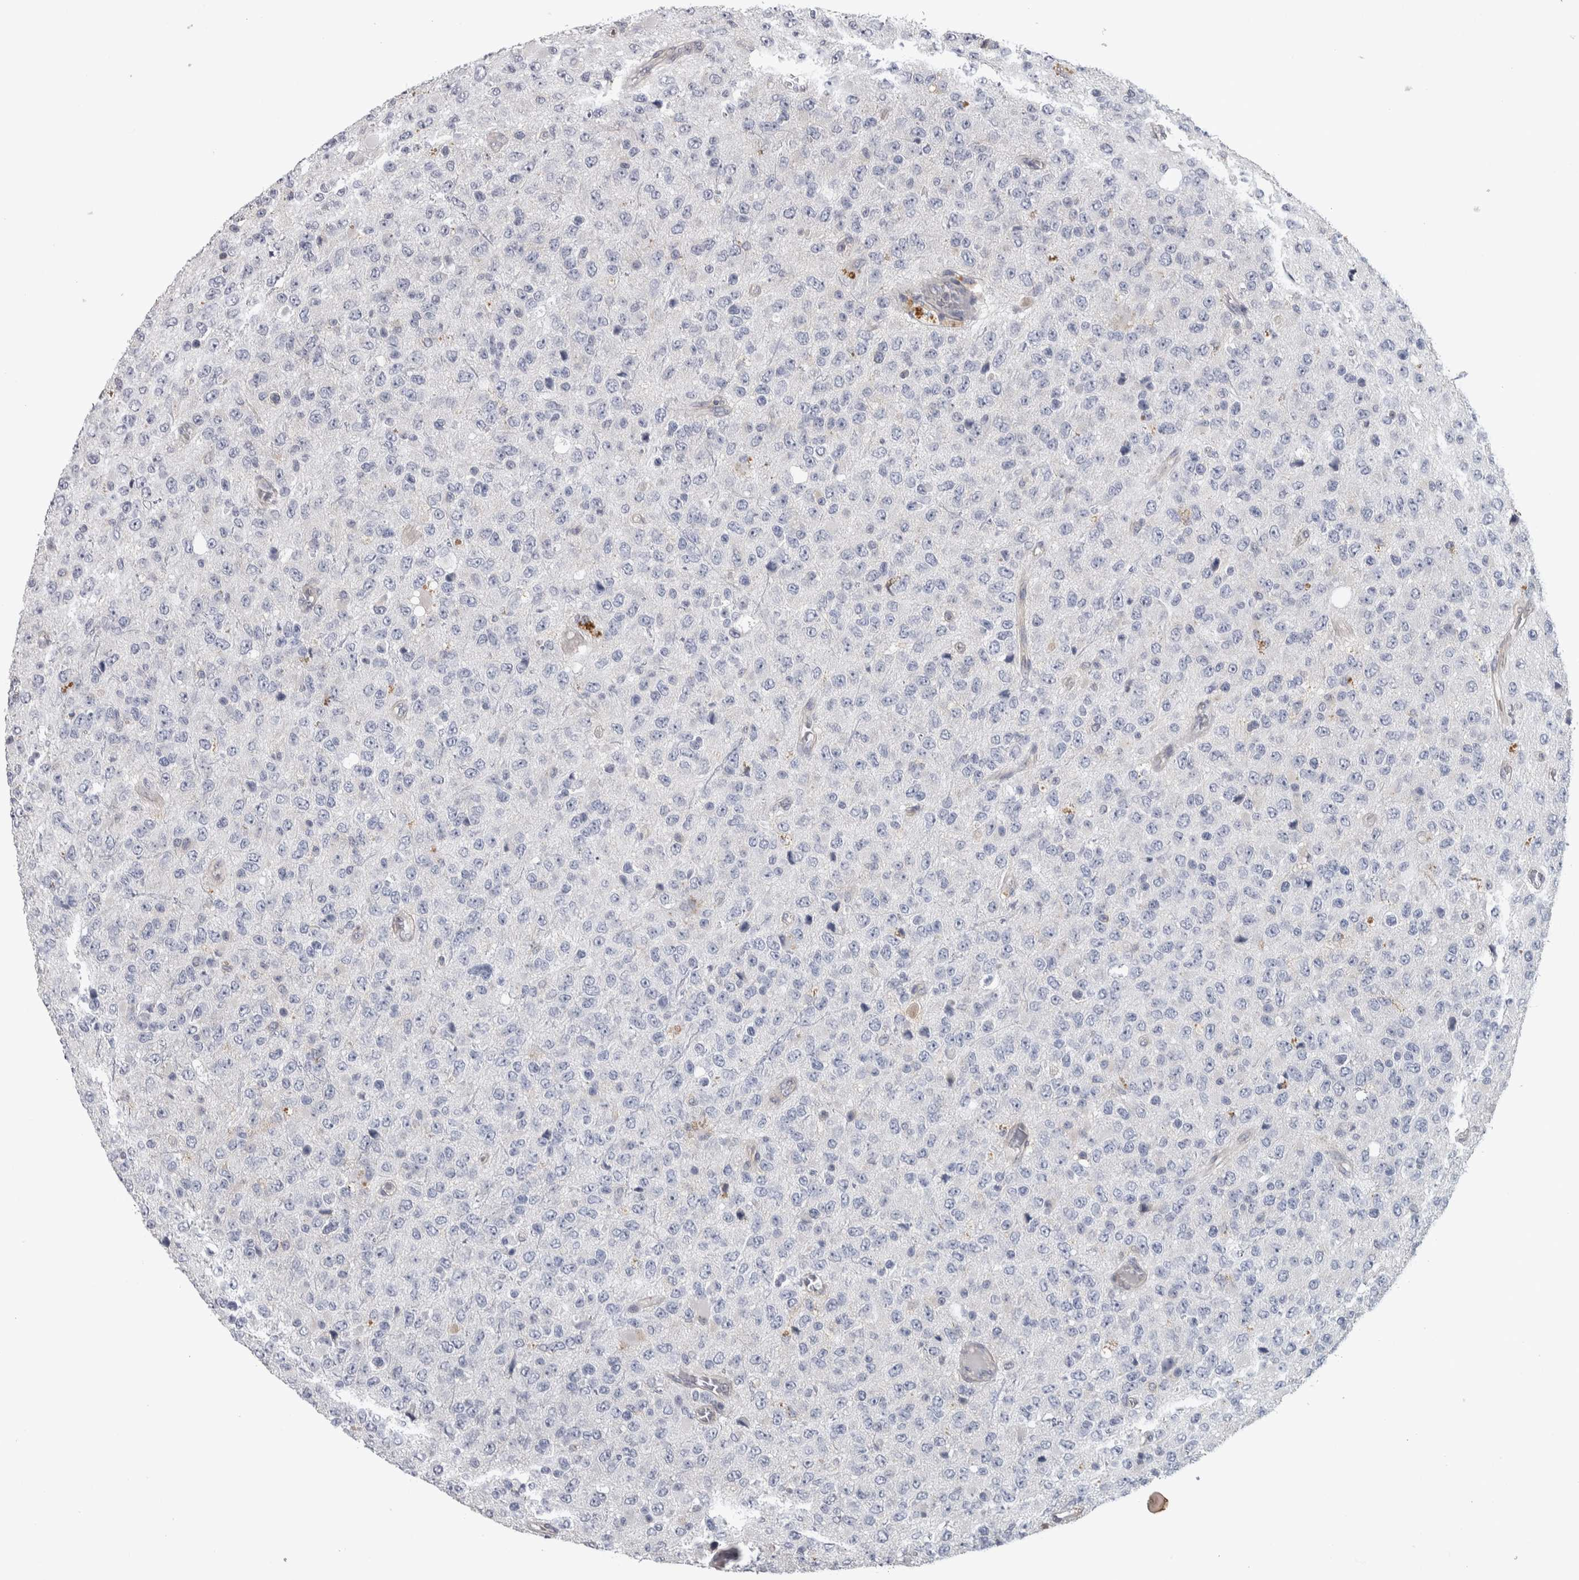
{"staining": {"intensity": "negative", "quantity": "none", "location": "none"}, "tissue": "glioma", "cell_type": "Tumor cells", "image_type": "cancer", "snomed": [{"axis": "morphology", "description": "Glioma, malignant, High grade"}, {"axis": "topography", "description": "pancreas cauda"}], "caption": "Immunohistochemistry (IHC) of human malignant glioma (high-grade) reveals no expression in tumor cells.", "gene": "NFKB2", "patient": {"sex": "male", "age": 60}}